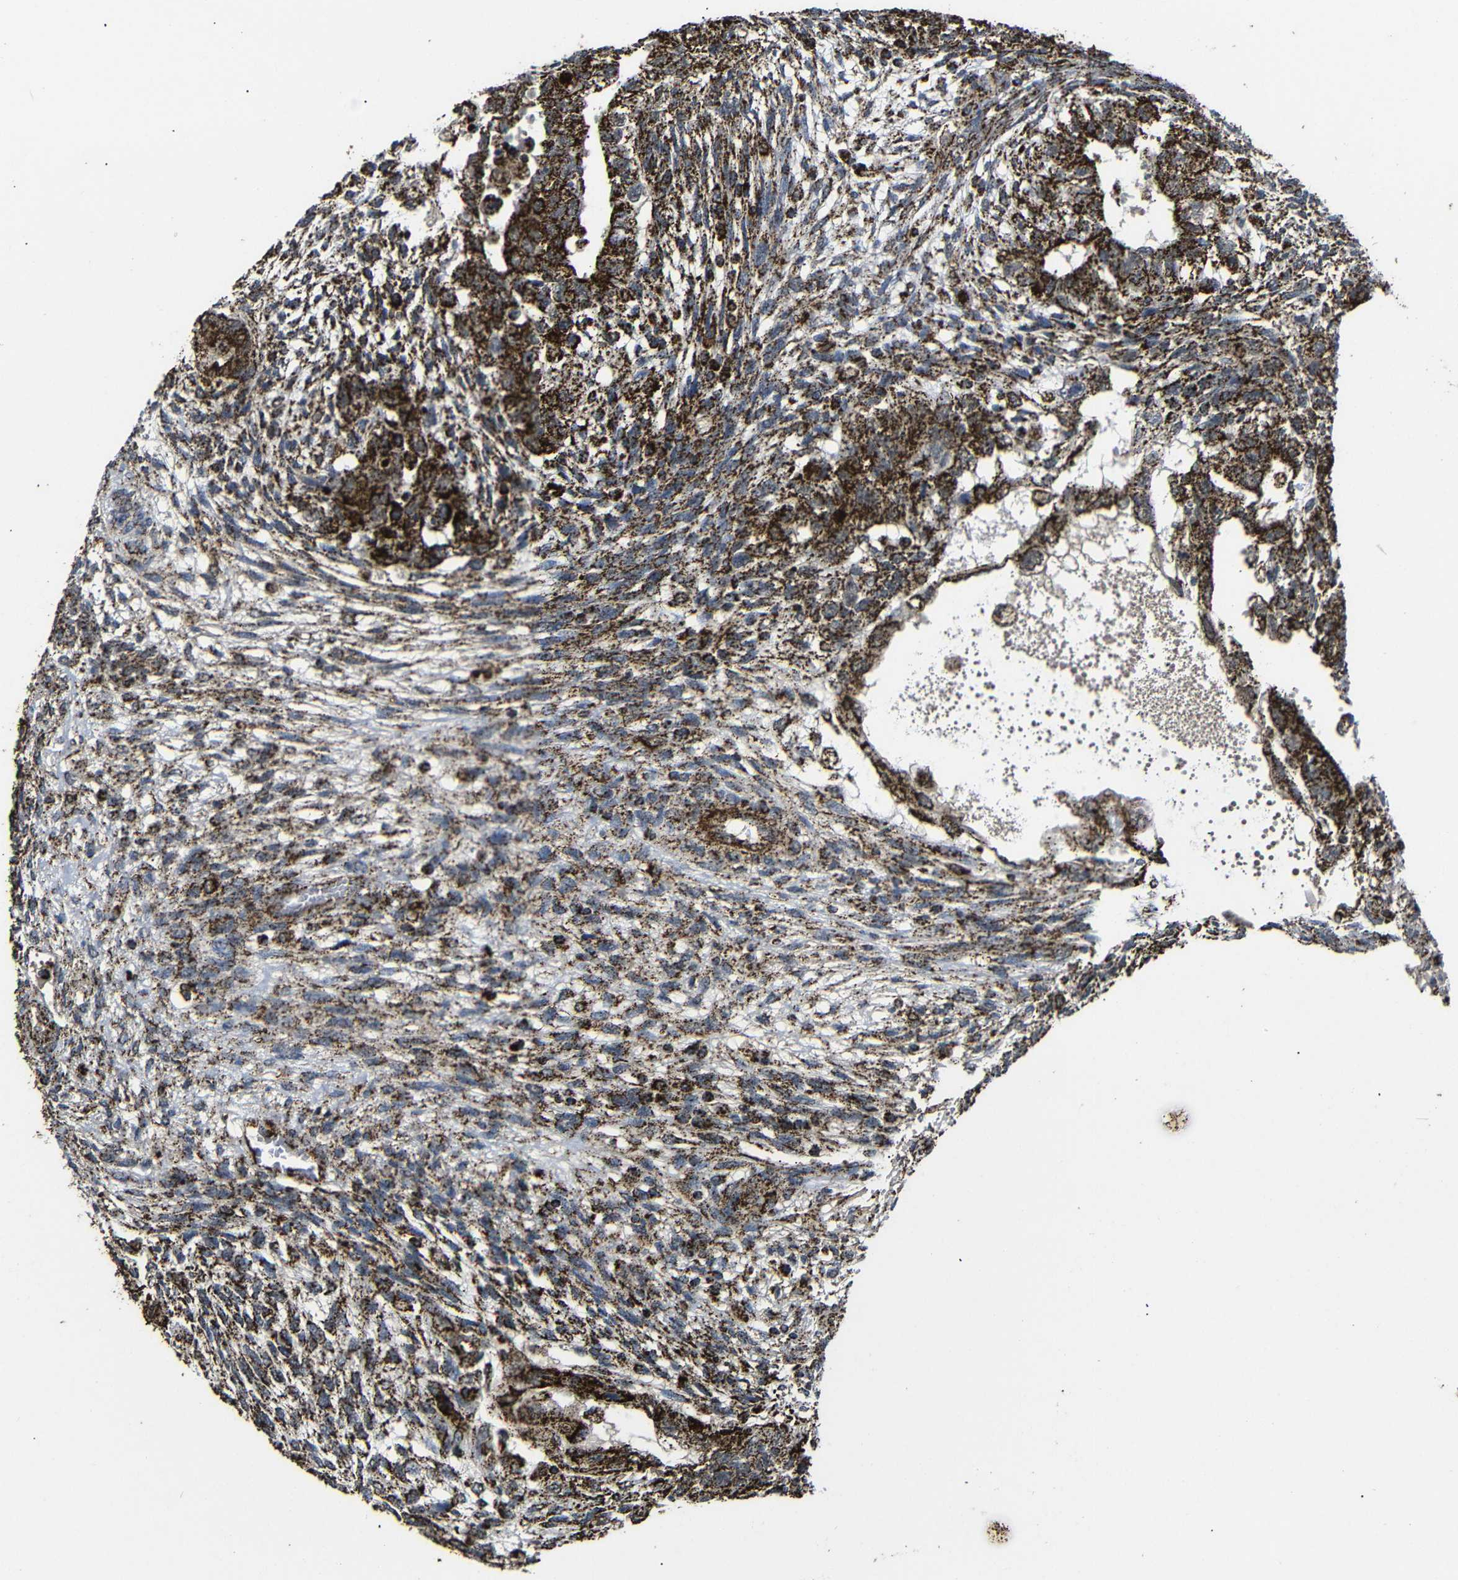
{"staining": {"intensity": "strong", "quantity": ">75%", "location": "cytoplasmic/membranous"}, "tissue": "testis cancer", "cell_type": "Tumor cells", "image_type": "cancer", "snomed": [{"axis": "morphology", "description": "Normal tissue, NOS"}, {"axis": "morphology", "description": "Carcinoma, Embryonal, NOS"}, {"axis": "topography", "description": "Testis"}], "caption": "A high amount of strong cytoplasmic/membranous staining is seen in approximately >75% of tumor cells in embryonal carcinoma (testis) tissue.", "gene": "ATP5F1A", "patient": {"sex": "male", "age": 36}}